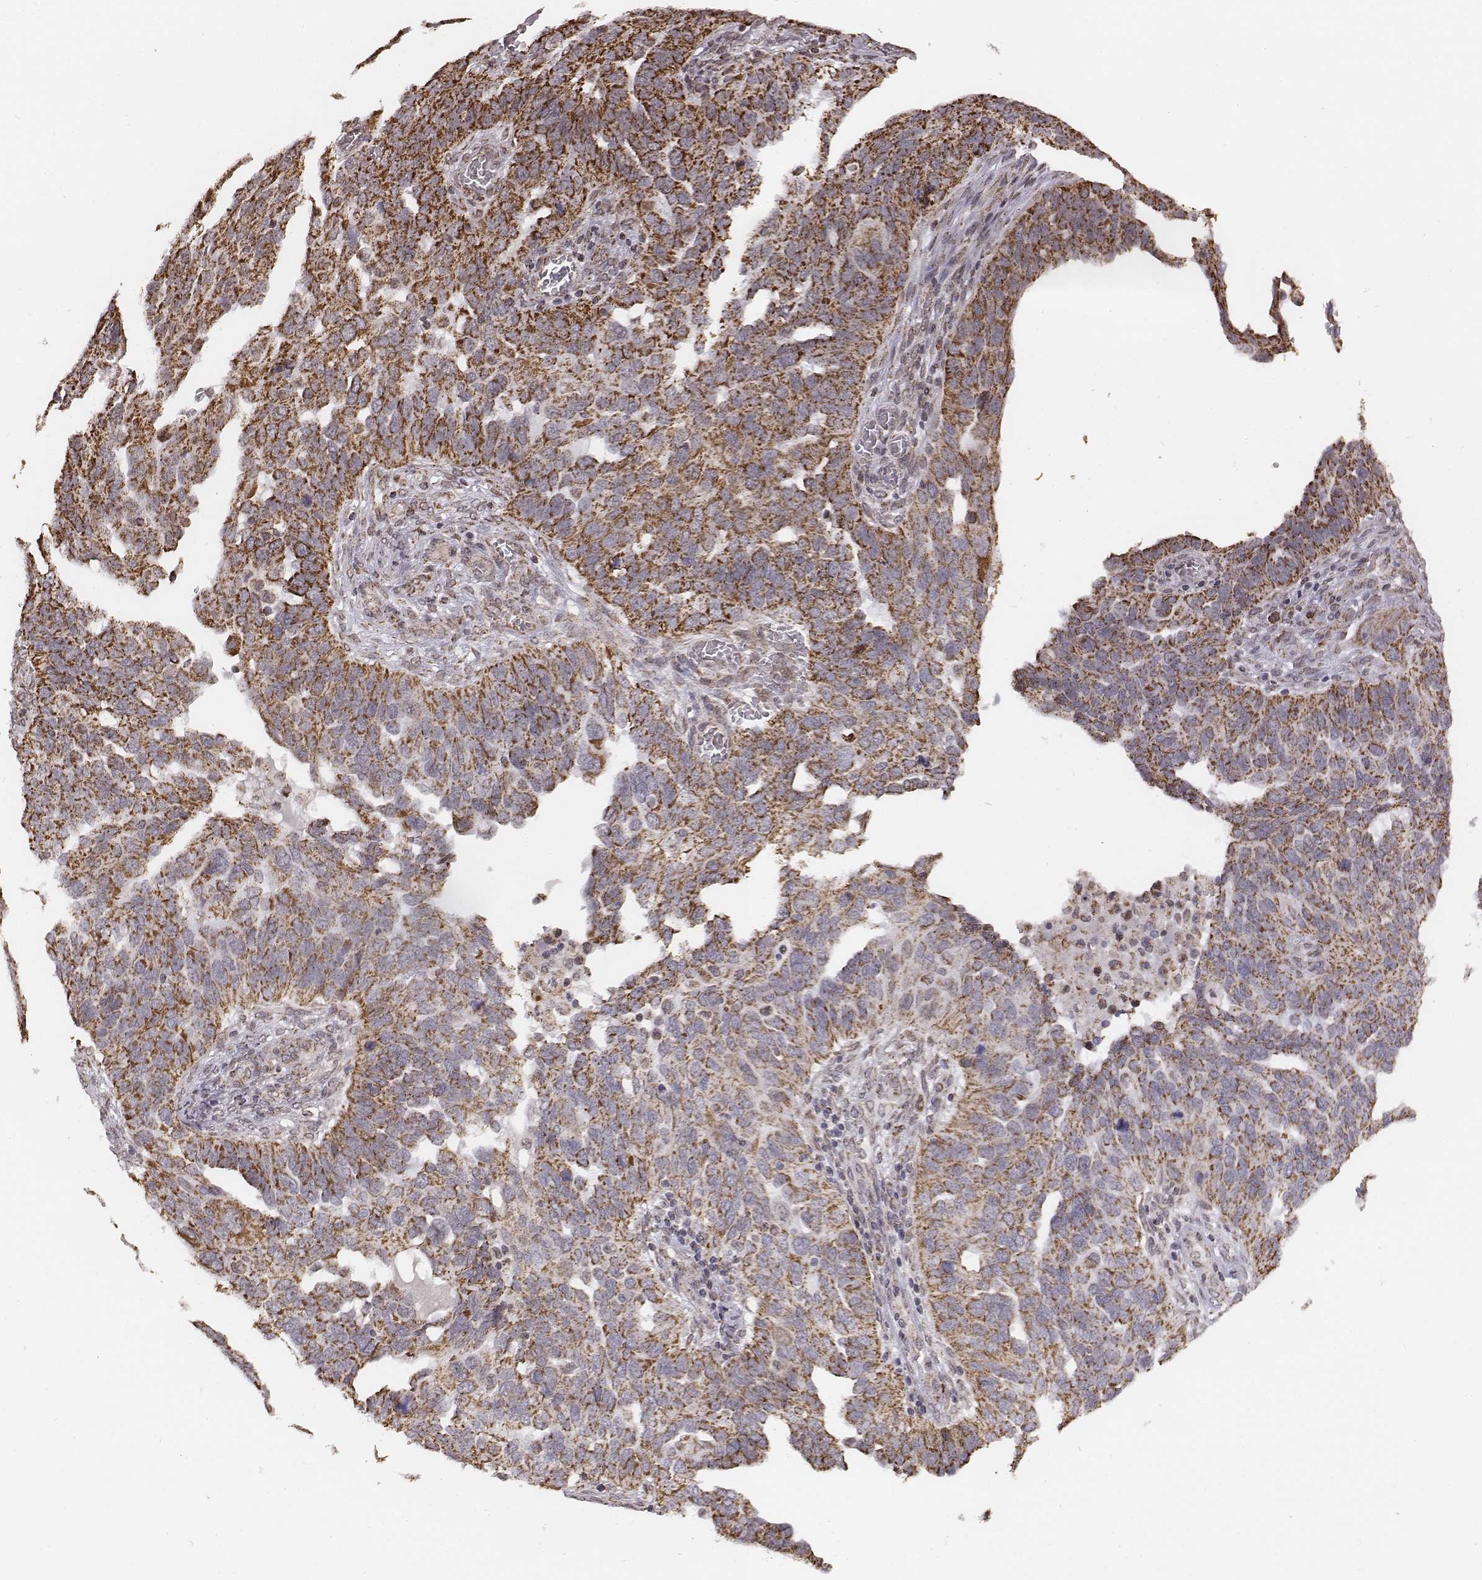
{"staining": {"intensity": "moderate", "quantity": ">75%", "location": "cytoplasmic/membranous"}, "tissue": "ovarian cancer", "cell_type": "Tumor cells", "image_type": "cancer", "snomed": [{"axis": "morphology", "description": "Carcinoma, endometroid"}, {"axis": "topography", "description": "Soft tissue"}, {"axis": "topography", "description": "Ovary"}], "caption": "IHC of human ovarian cancer displays medium levels of moderate cytoplasmic/membranous expression in about >75% of tumor cells.", "gene": "ACOT2", "patient": {"sex": "female", "age": 52}}